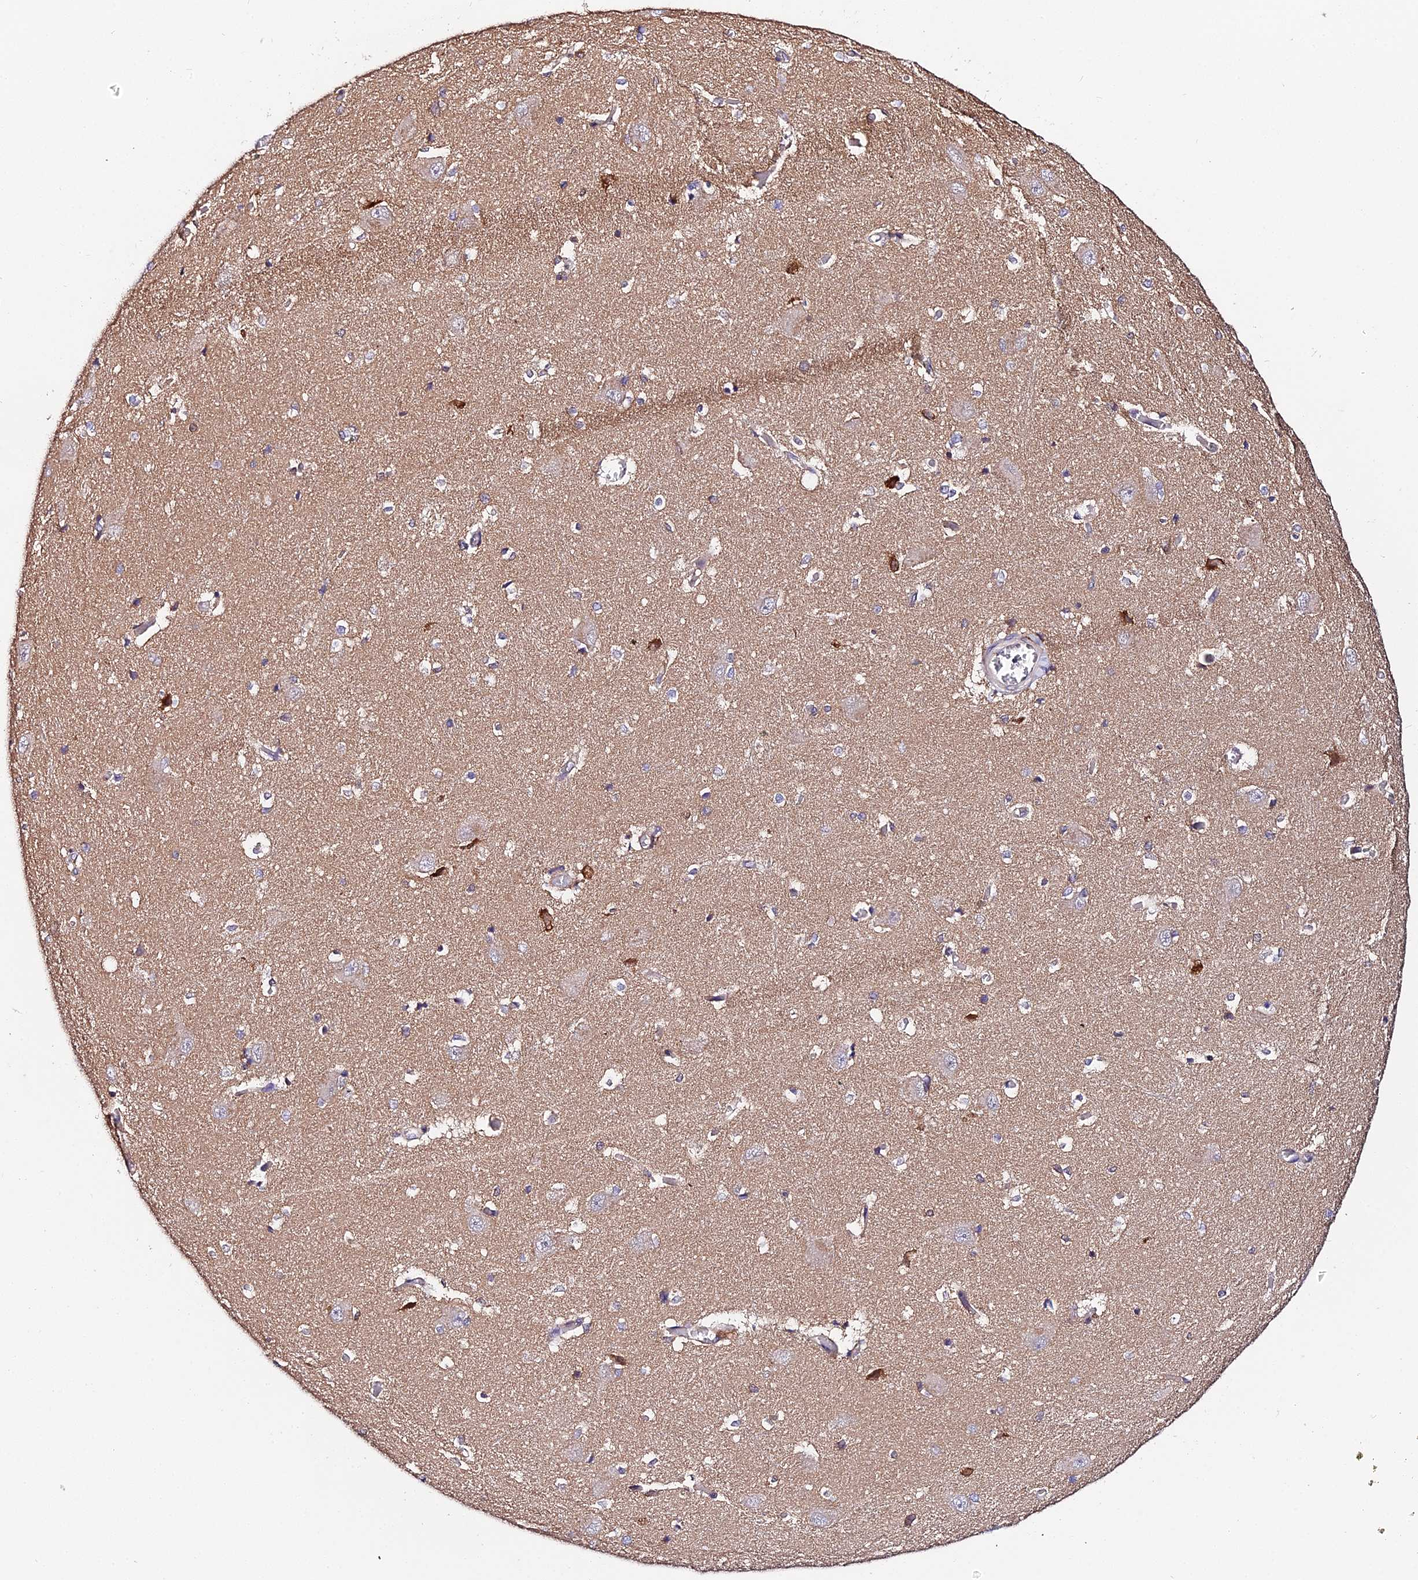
{"staining": {"intensity": "weak", "quantity": "<25%", "location": "cytoplasmic/membranous"}, "tissue": "caudate", "cell_type": "Glial cells", "image_type": "normal", "snomed": [{"axis": "morphology", "description": "Normal tissue, NOS"}, {"axis": "topography", "description": "Lateral ventricle wall"}], "caption": "Glial cells are negative for brown protein staining in unremarkable caudate. (IHC, brightfield microscopy, high magnification).", "gene": "ZBED8", "patient": {"sex": "male", "age": 37}}